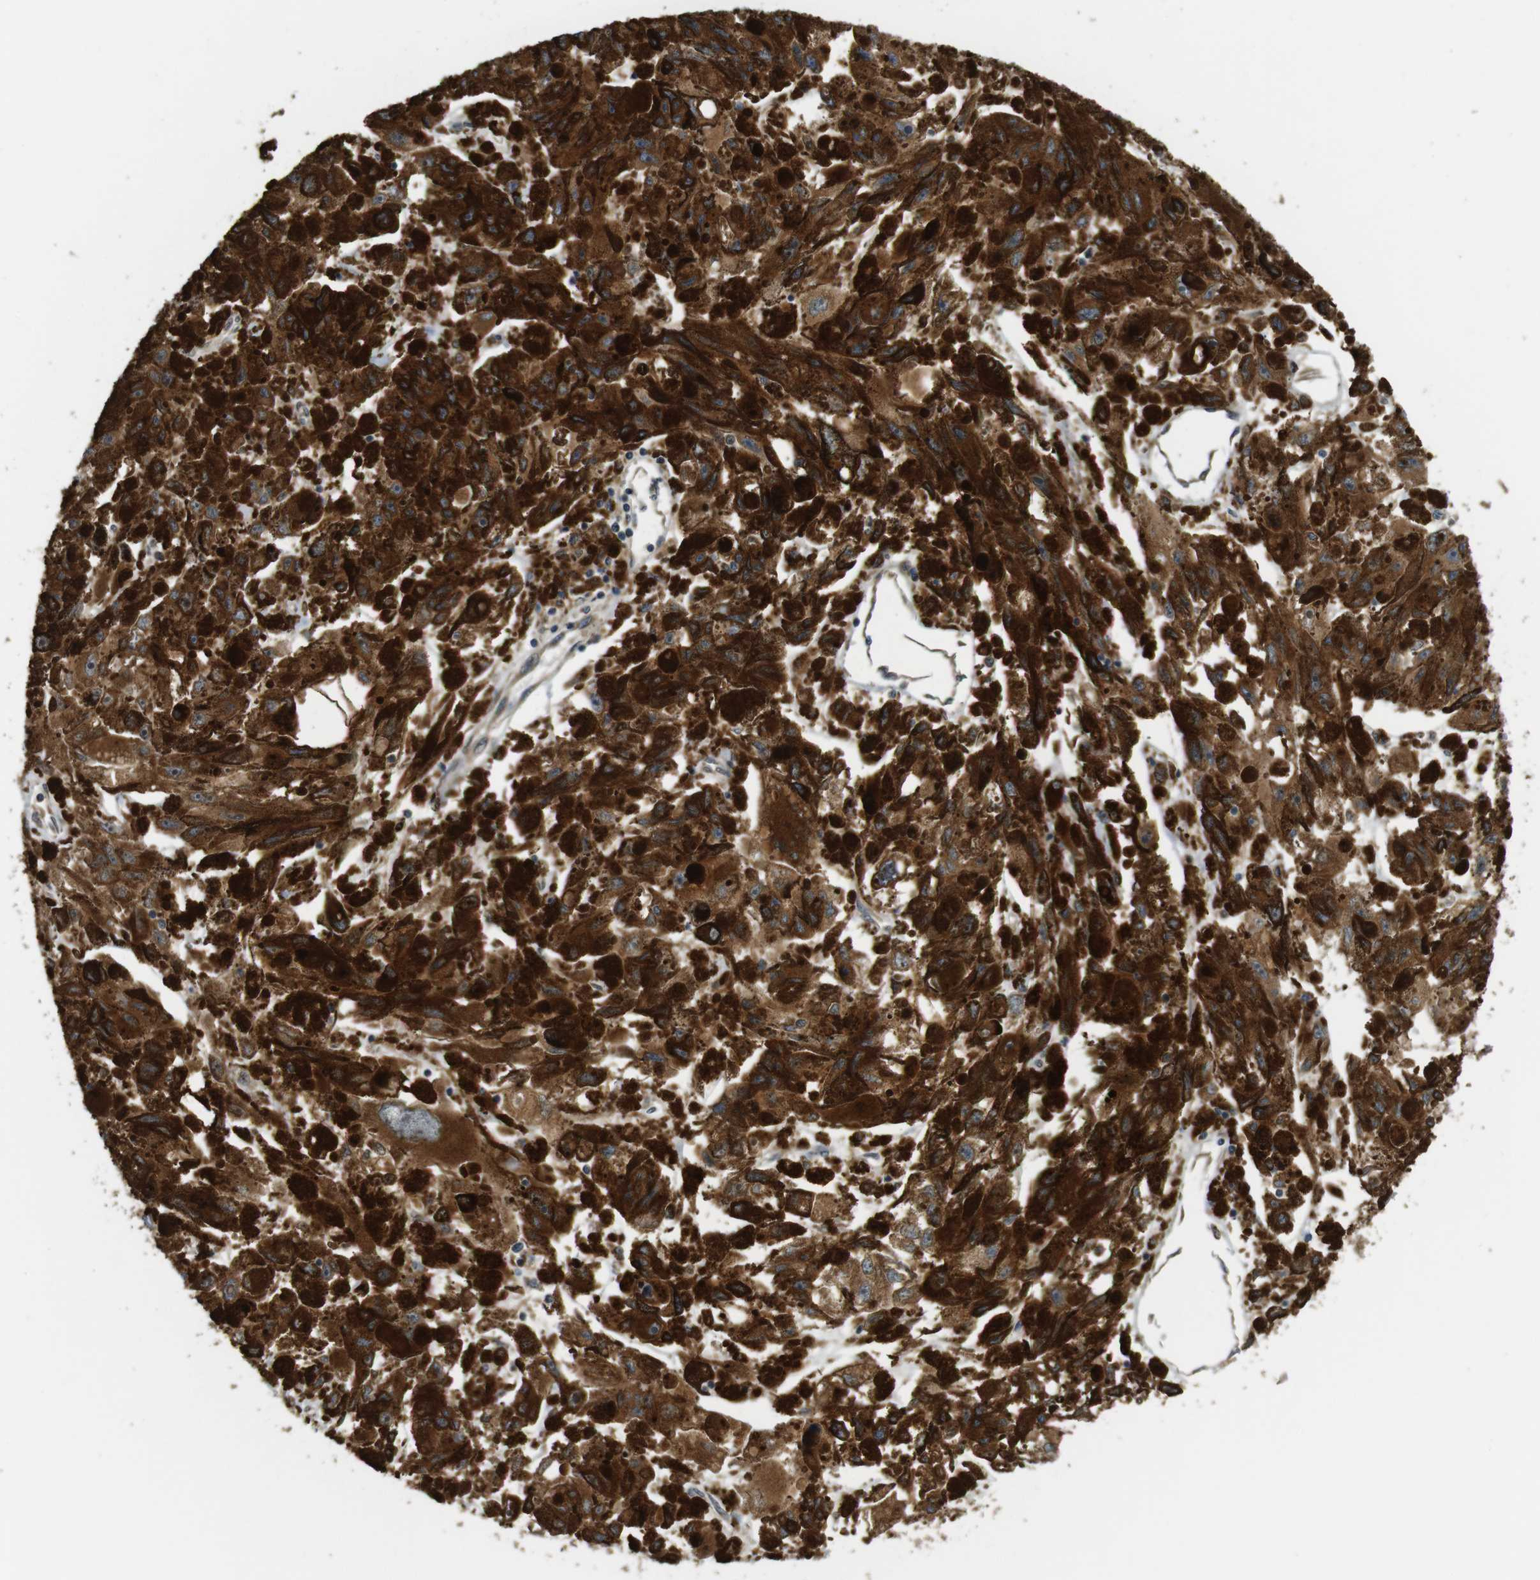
{"staining": {"intensity": "moderate", "quantity": ">75%", "location": "cytoplasmic/membranous"}, "tissue": "melanoma", "cell_type": "Tumor cells", "image_type": "cancer", "snomed": [{"axis": "morphology", "description": "Malignant melanoma, NOS"}, {"axis": "topography", "description": "Skin"}], "caption": "The immunohistochemical stain highlights moderate cytoplasmic/membranous staining in tumor cells of melanoma tissue.", "gene": "TMED4", "patient": {"sex": "female", "age": 104}}